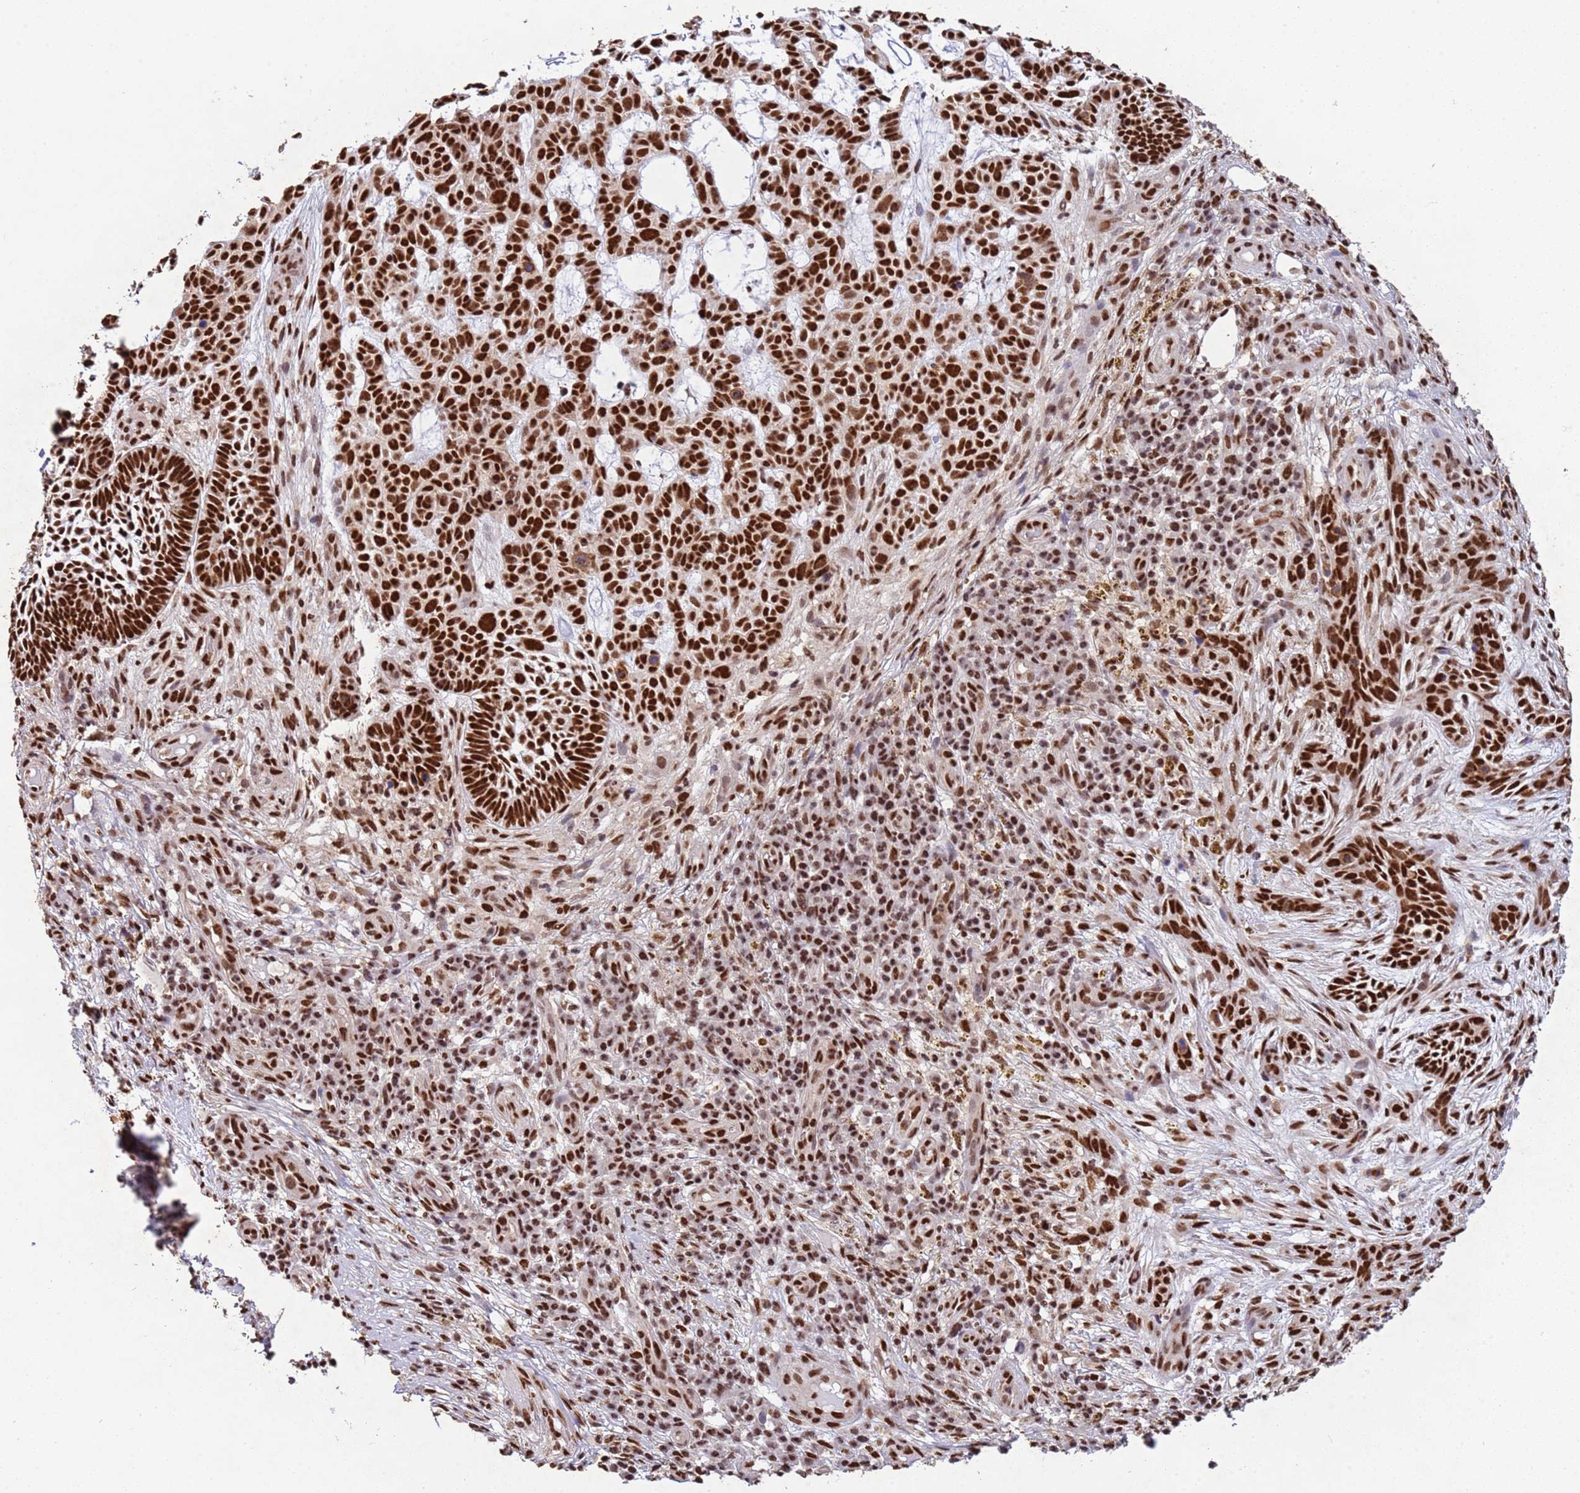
{"staining": {"intensity": "strong", "quantity": ">75%", "location": "nuclear"}, "tissue": "skin cancer", "cell_type": "Tumor cells", "image_type": "cancer", "snomed": [{"axis": "morphology", "description": "Basal cell carcinoma"}, {"axis": "topography", "description": "Skin"}], "caption": "IHC of skin cancer demonstrates high levels of strong nuclear expression in about >75% of tumor cells.", "gene": "ESF1", "patient": {"sex": "male", "age": 89}}